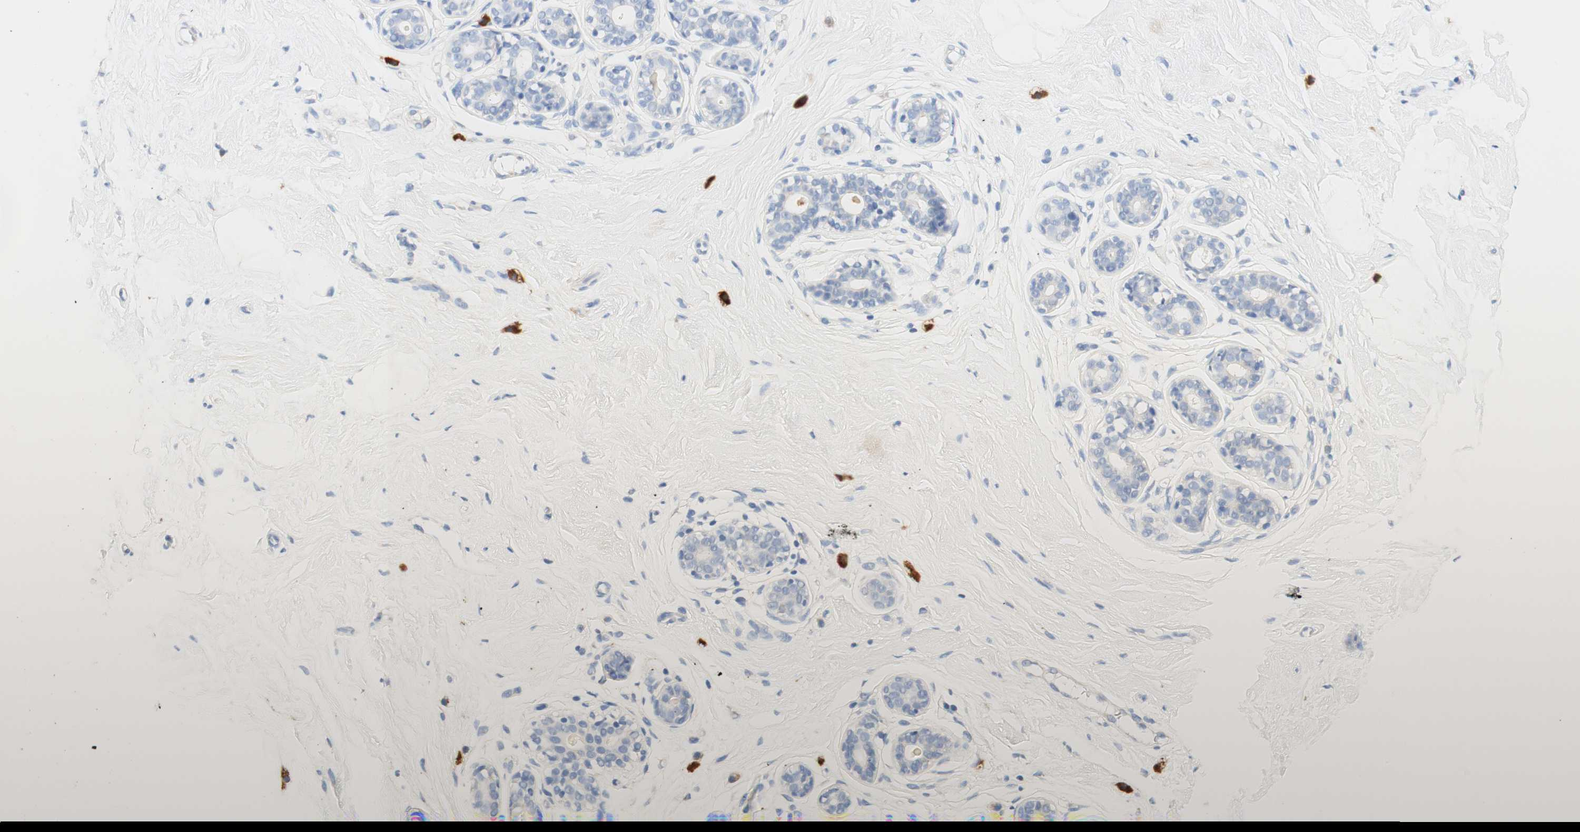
{"staining": {"intensity": "negative", "quantity": "none", "location": "none"}, "tissue": "breast", "cell_type": "Adipocytes", "image_type": "normal", "snomed": [{"axis": "morphology", "description": "Normal tissue, NOS"}, {"axis": "topography", "description": "Breast"}], "caption": "The immunohistochemistry photomicrograph has no significant expression in adipocytes of breast.", "gene": "CD63", "patient": {"sex": "female", "age": 23}}